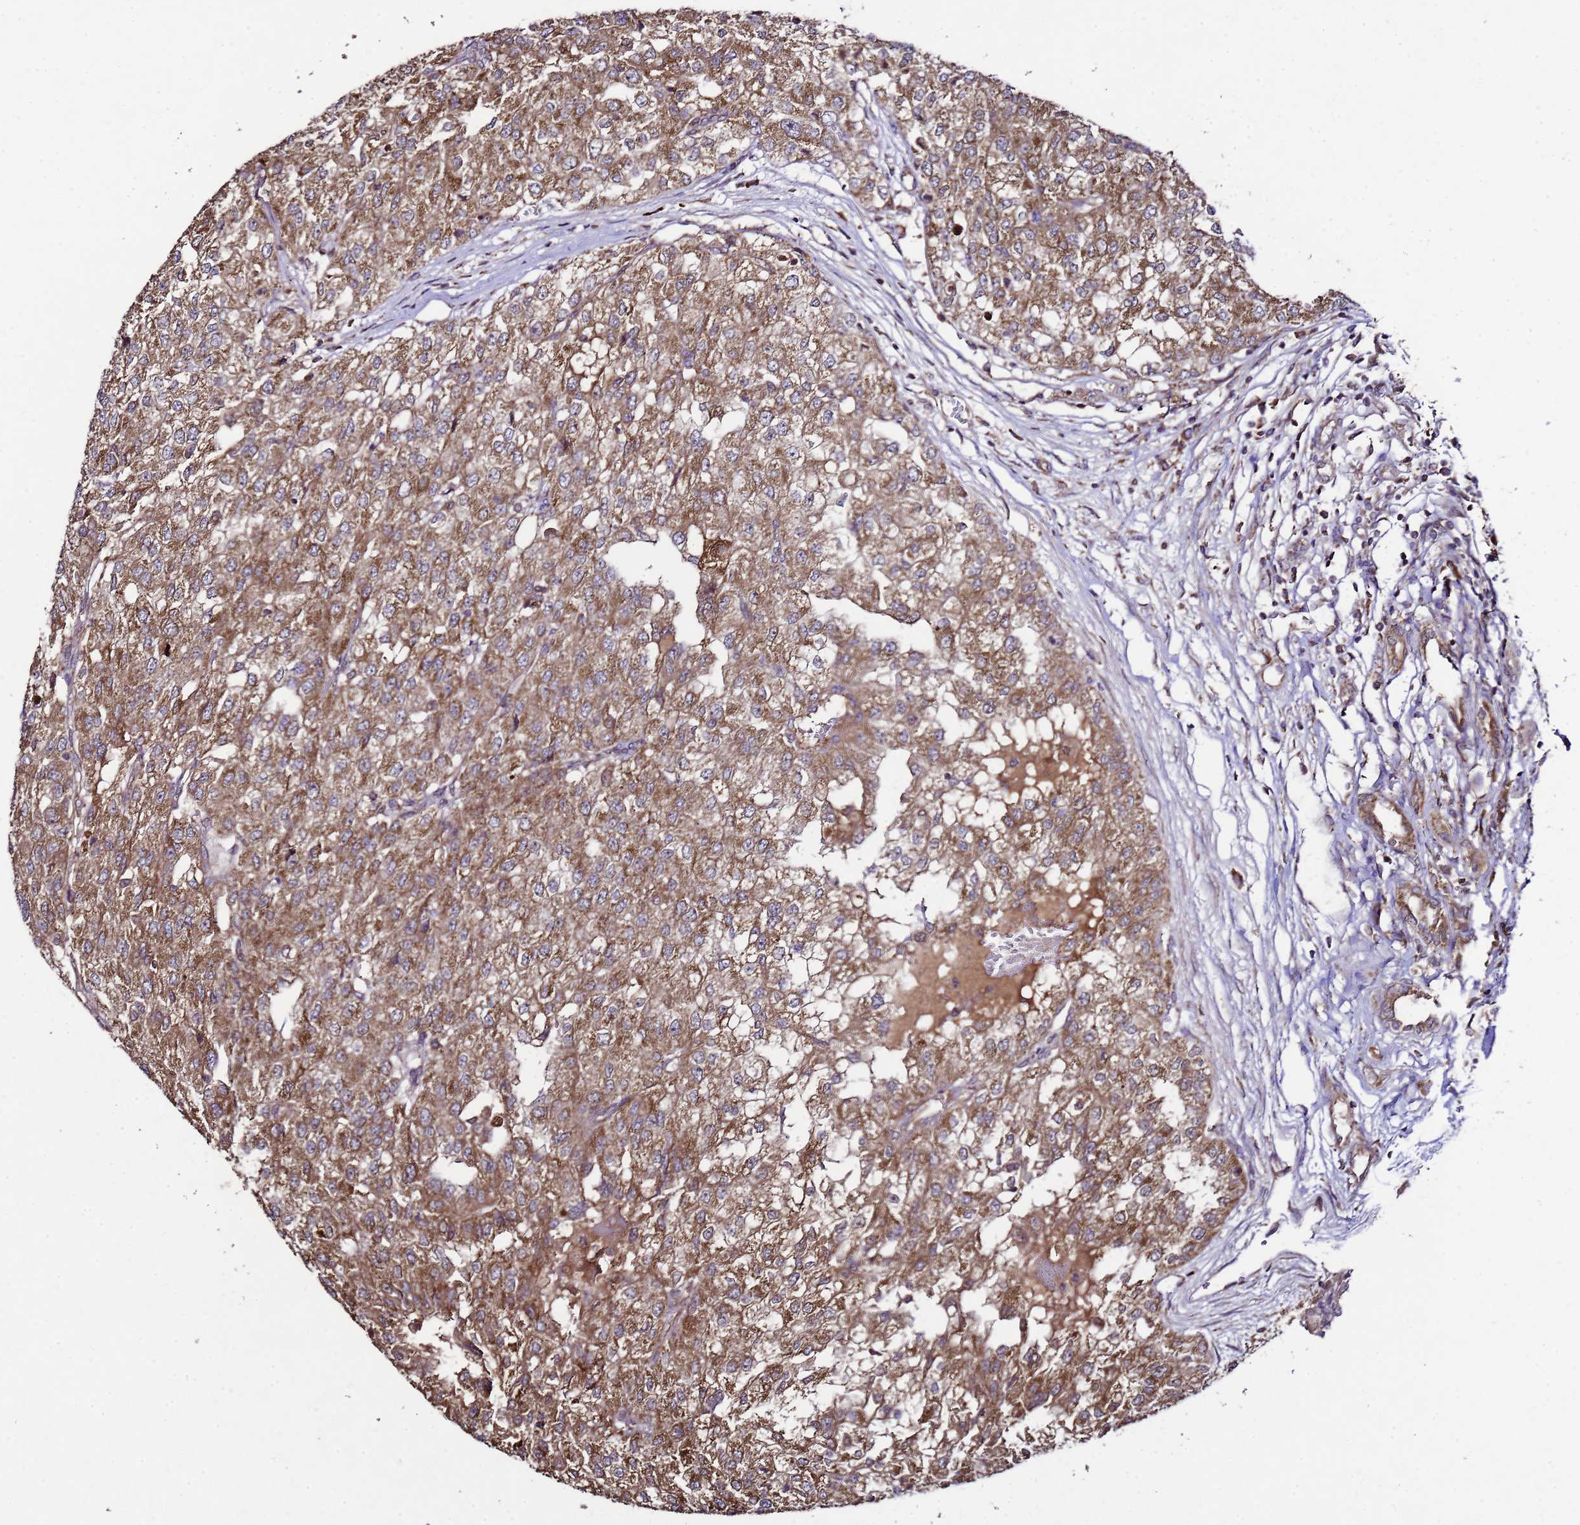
{"staining": {"intensity": "moderate", "quantity": ">75%", "location": "cytoplasmic/membranous"}, "tissue": "renal cancer", "cell_type": "Tumor cells", "image_type": "cancer", "snomed": [{"axis": "morphology", "description": "Adenocarcinoma, NOS"}, {"axis": "topography", "description": "Kidney"}], "caption": "Immunohistochemical staining of human renal cancer (adenocarcinoma) exhibits medium levels of moderate cytoplasmic/membranous staining in about >75% of tumor cells. Using DAB (brown) and hematoxylin (blue) stains, captured at high magnification using brightfield microscopy.", "gene": "HSPBAP1", "patient": {"sex": "female", "age": 54}}